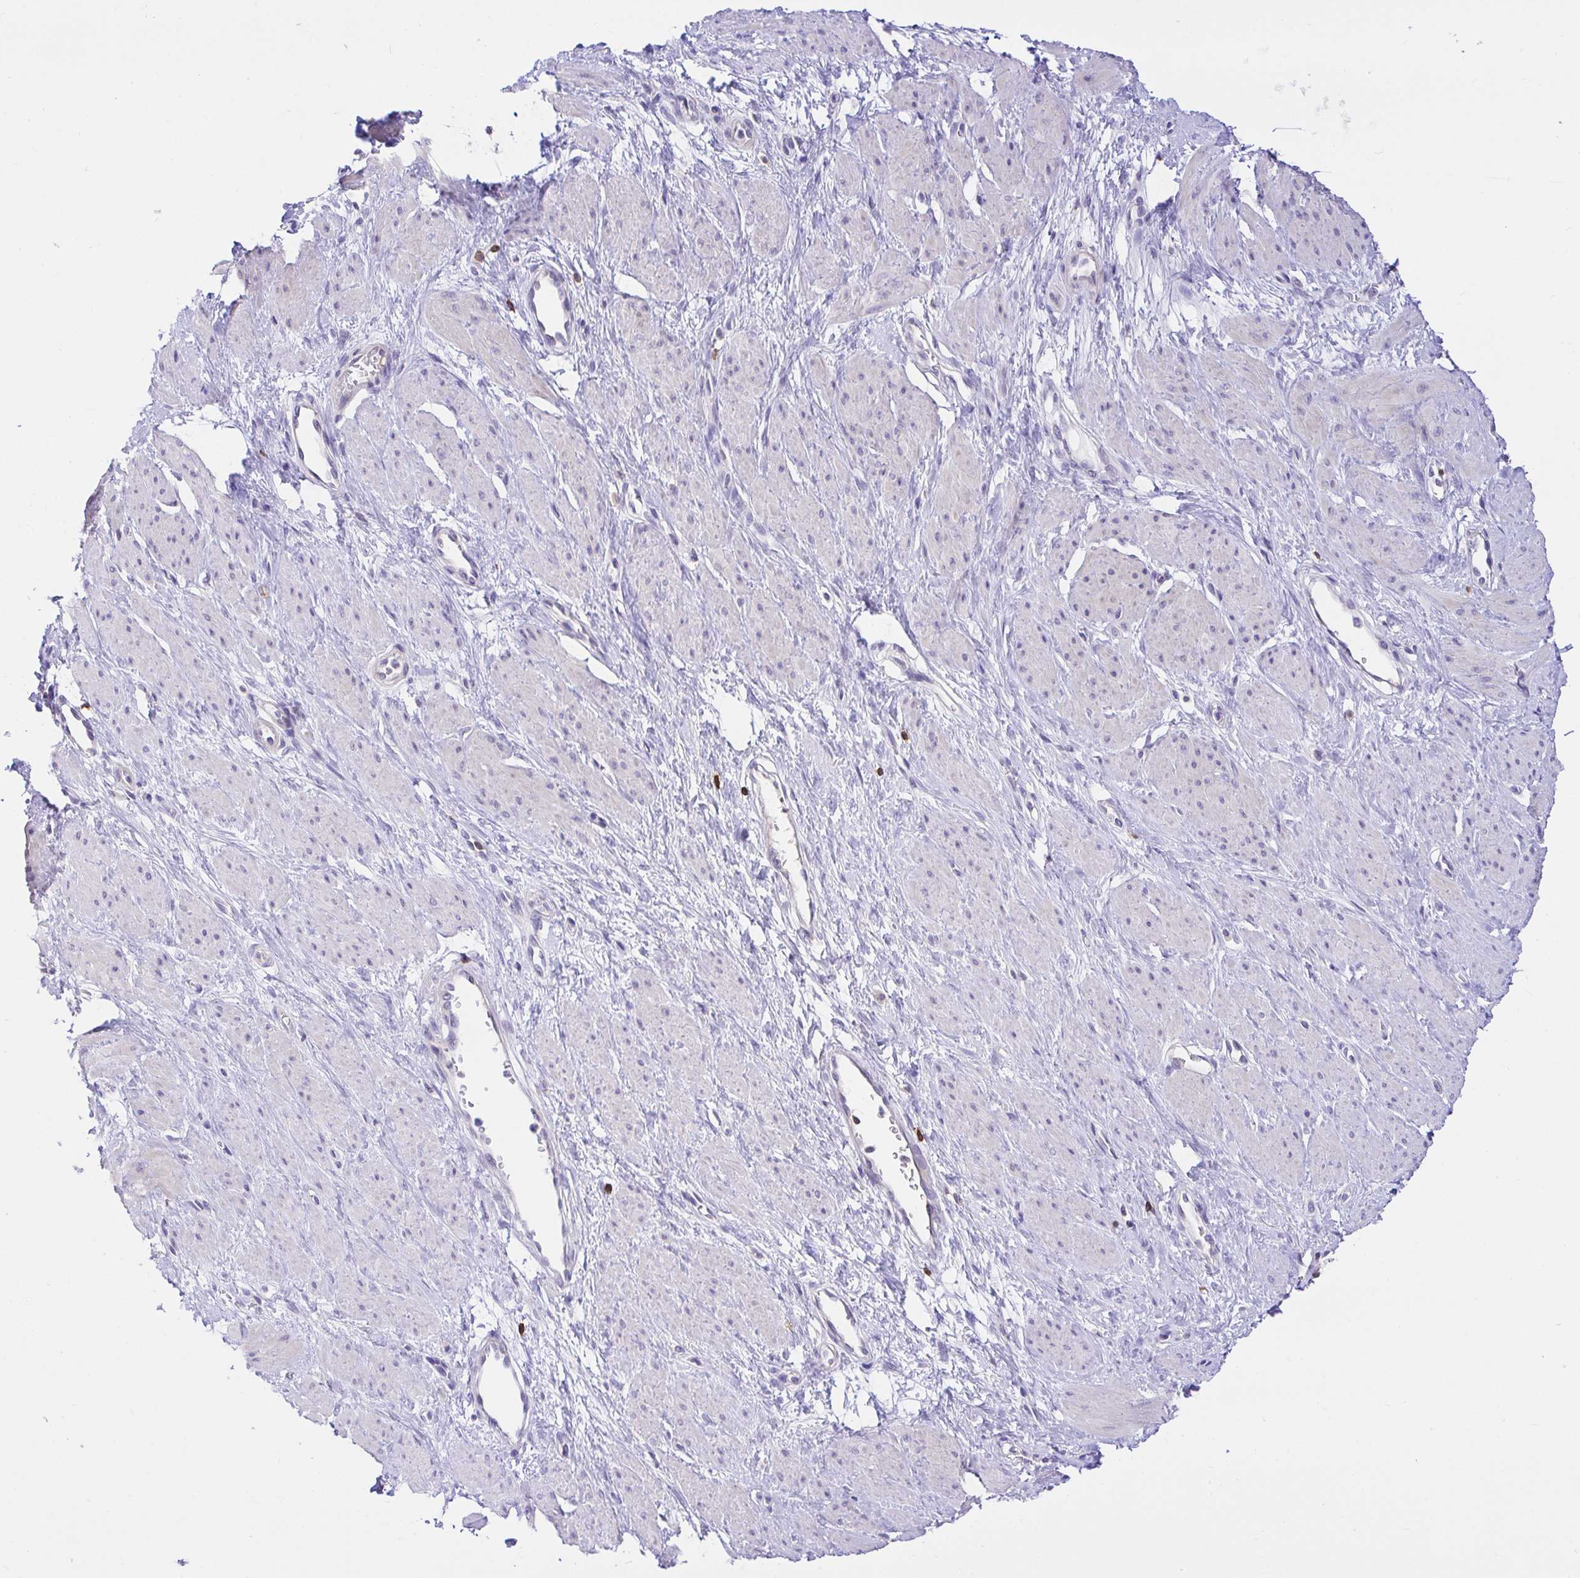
{"staining": {"intensity": "weak", "quantity": "<25%", "location": "cytoplasmic/membranous"}, "tissue": "smooth muscle", "cell_type": "Smooth muscle cells", "image_type": "normal", "snomed": [{"axis": "morphology", "description": "Normal tissue, NOS"}, {"axis": "topography", "description": "Smooth muscle"}, {"axis": "topography", "description": "Uterus"}], "caption": "A micrograph of human smooth muscle is negative for staining in smooth muscle cells. (Brightfield microscopy of DAB immunohistochemistry (IHC) at high magnification).", "gene": "SKAP1", "patient": {"sex": "female", "age": 39}}